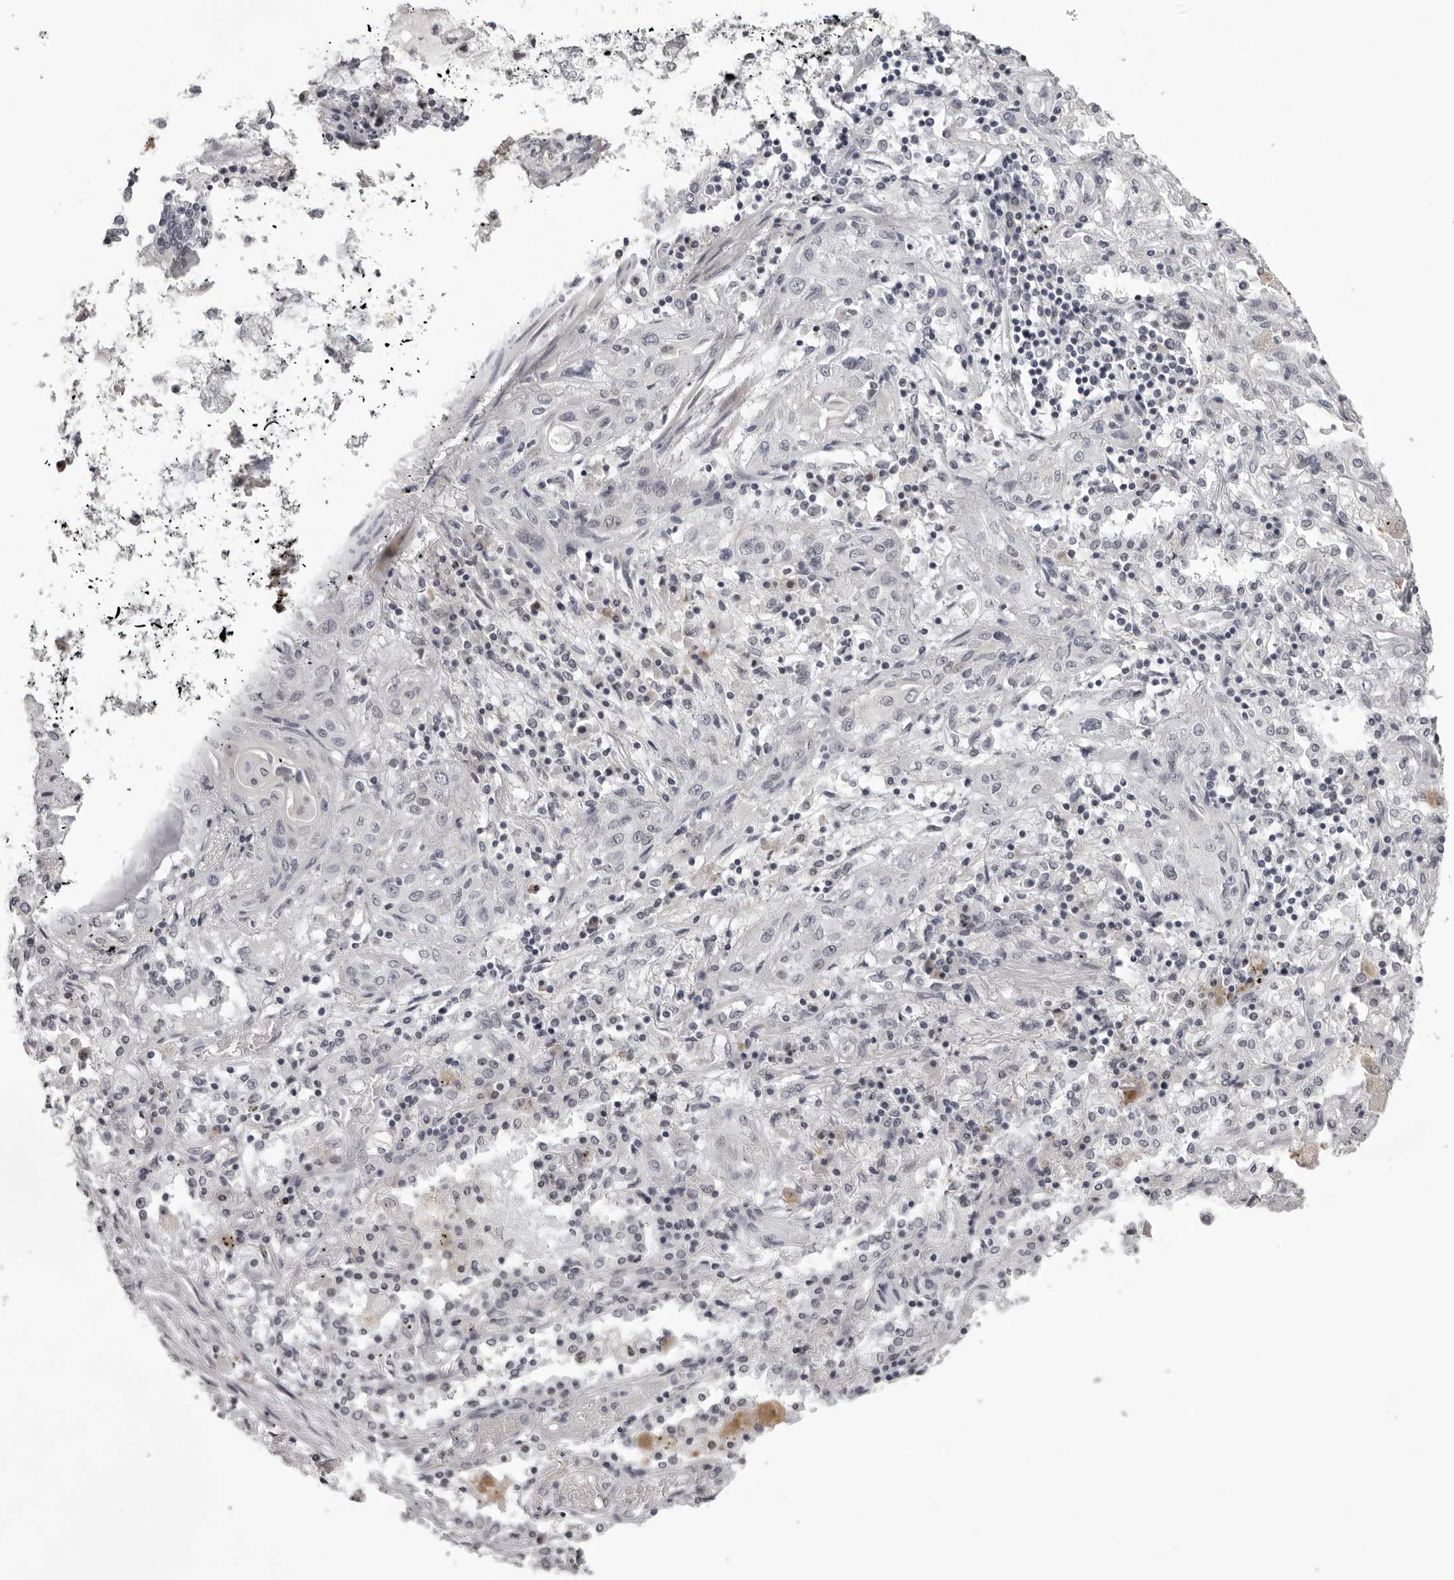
{"staining": {"intensity": "negative", "quantity": "none", "location": "none"}, "tissue": "lung cancer", "cell_type": "Tumor cells", "image_type": "cancer", "snomed": [{"axis": "morphology", "description": "Squamous cell carcinoma, NOS"}, {"axis": "topography", "description": "Lung"}], "caption": "IHC micrograph of neoplastic tissue: squamous cell carcinoma (lung) stained with DAB shows no significant protein expression in tumor cells.", "gene": "HELZ", "patient": {"sex": "female", "age": 47}}